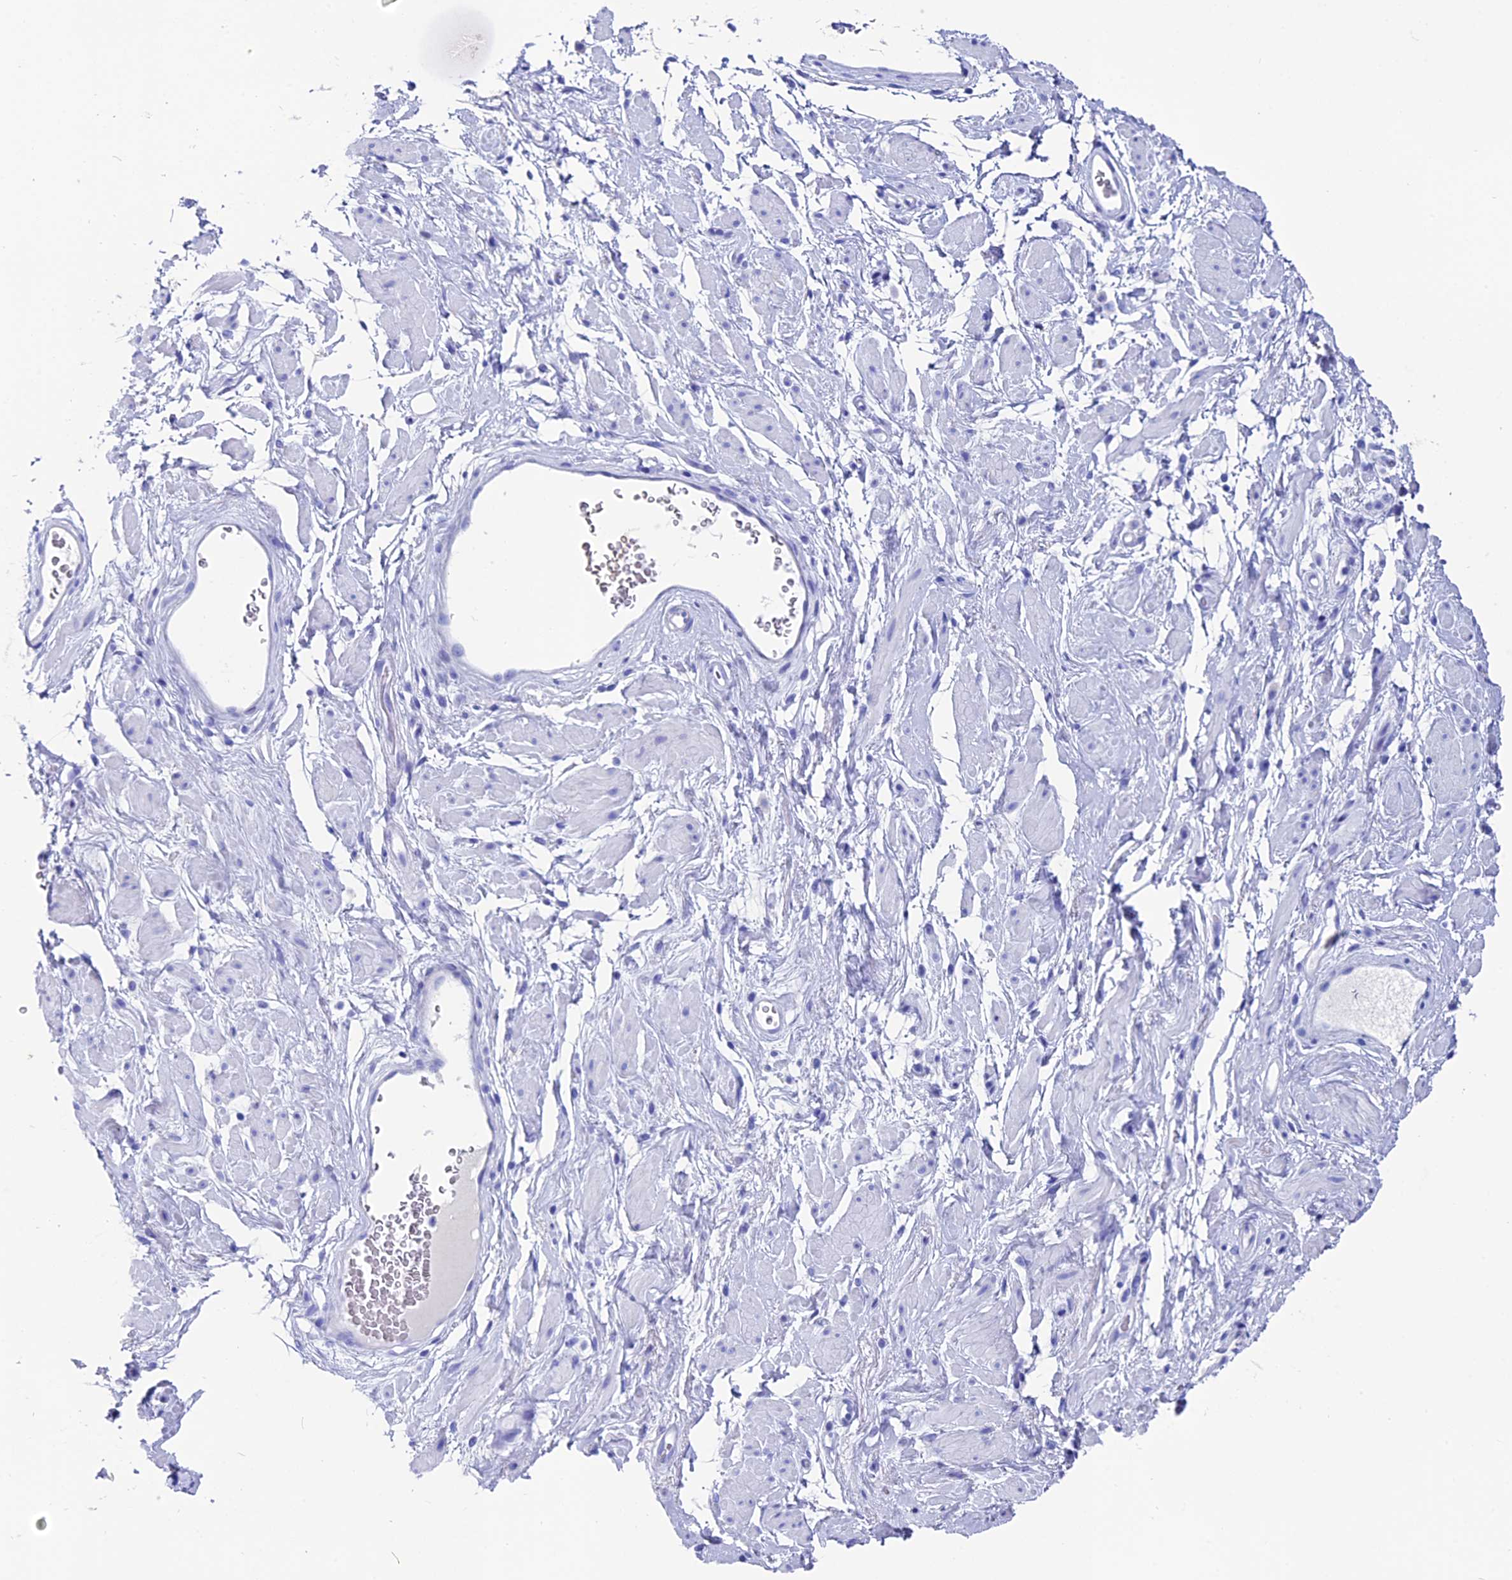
{"staining": {"intensity": "negative", "quantity": "none", "location": "none"}, "tissue": "adipose tissue", "cell_type": "Adipocytes", "image_type": "normal", "snomed": [{"axis": "morphology", "description": "Normal tissue, NOS"}, {"axis": "morphology", "description": "Adenocarcinoma, NOS"}, {"axis": "topography", "description": "Rectum"}, {"axis": "topography", "description": "Vagina"}, {"axis": "topography", "description": "Peripheral nerve tissue"}], "caption": "This photomicrograph is of unremarkable adipose tissue stained with IHC to label a protein in brown with the nuclei are counter-stained blue. There is no positivity in adipocytes. Brightfield microscopy of immunohistochemistry stained with DAB (3,3'-diaminobenzidine) (brown) and hematoxylin (blue), captured at high magnification.", "gene": "ANKRD29", "patient": {"sex": "female", "age": 71}}